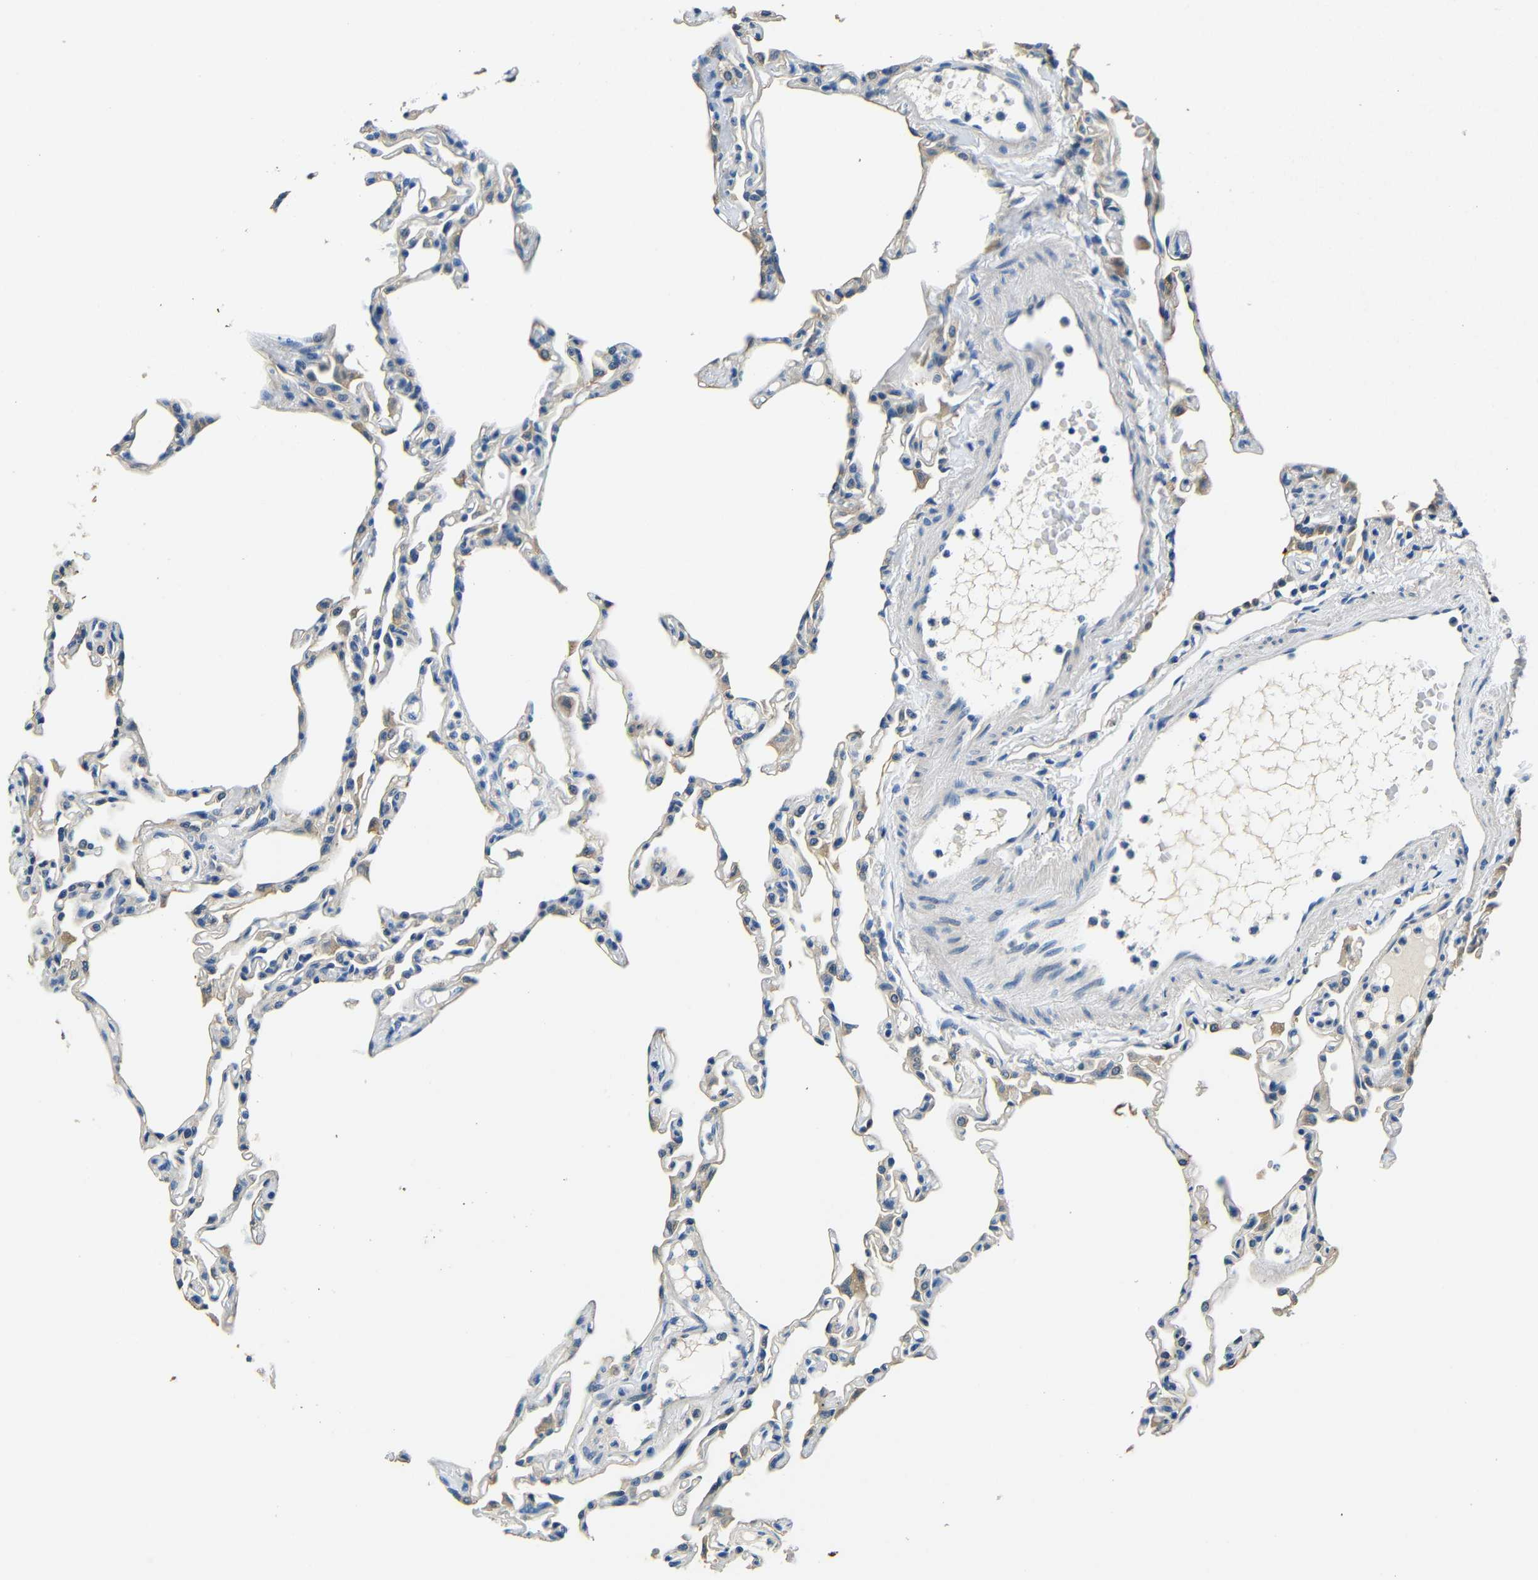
{"staining": {"intensity": "weak", "quantity": "<25%", "location": "cytoplasmic/membranous"}, "tissue": "lung", "cell_type": "Alveolar cells", "image_type": "normal", "snomed": [{"axis": "morphology", "description": "Normal tissue, NOS"}, {"axis": "topography", "description": "Lung"}], "caption": "This is an IHC micrograph of normal lung. There is no positivity in alveolar cells.", "gene": "FMO5", "patient": {"sex": "female", "age": 49}}